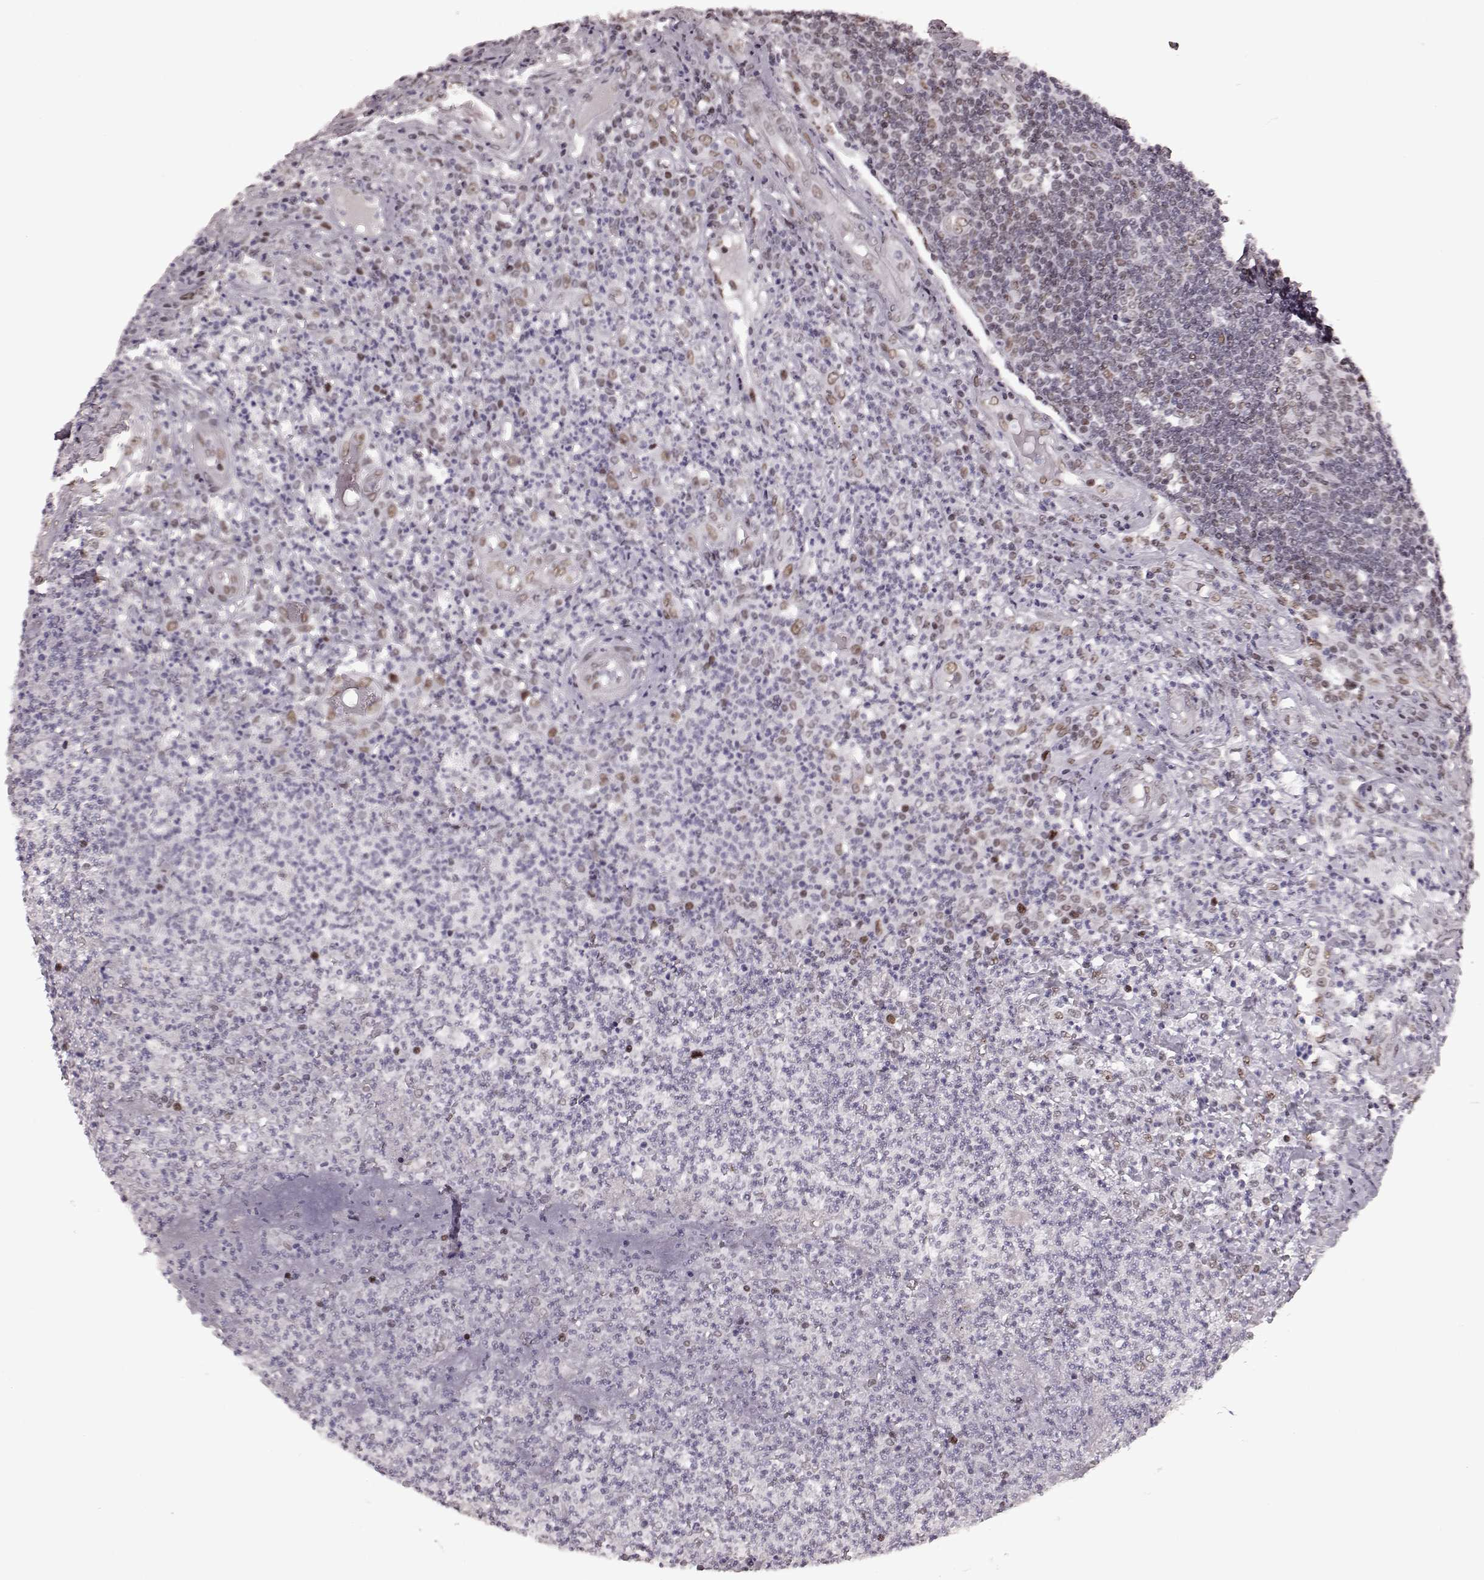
{"staining": {"intensity": "weak", "quantity": ">75%", "location": "nuclear"}, "tissue": "appendix", "cell_type": "Glandular cells", "image_type": "normal", "snomed": [{"axis": "morphology", "description": "Normal tissue, NOS"}, {"axis": "morphology", "description": "Inflammation, NOS"}, {"axis": "topography", "description": "Appendix"}], "caption": "Immunohistochemistry (IHC) photomicrograph of unremarkable appendix: appendix stained using immunohistochemistry demonstrates low levels of weak protein expression localized specifically in the nuclear of glandular cells, appearing as a nuclear brown color.", "gene": "NR2C1", "patient": {"sex": "male", "age": 16}}